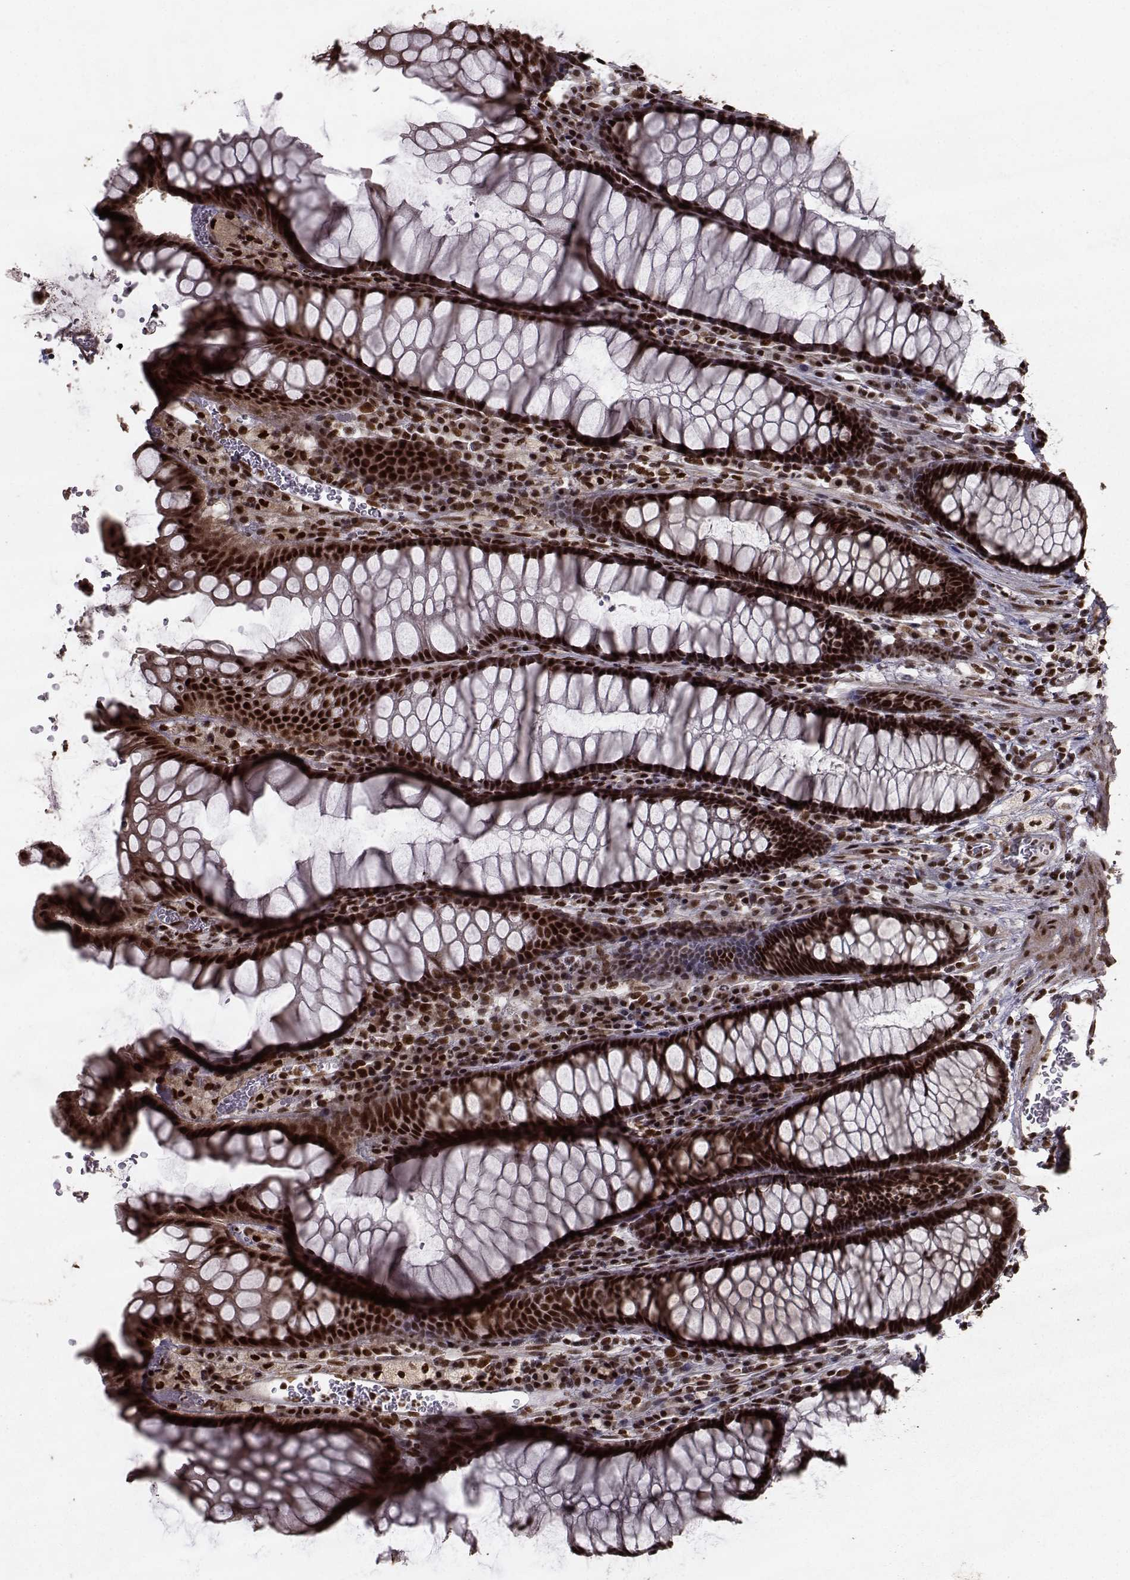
{"staining": {"intensity": "strong", "quantity": ">75%", "location": "cytoplasmic/membranous,nuclear"}, "tissue": "rectum", "cell_type": "Glandular cells", "image_type": "normal", "snomed": [{"axis": "morphology", "description": "Normal tissue, NOS"}, {"axis": "topography", "description": "Rectum"}], "caption": "IHC staining of unremarkable rectum, which reveals high levels of strong cytoplasmic/membranous,nuclear expression in approximately >75% of glandular cells indicating strong cytoplasmic/membranous,nuclear protein positivity. The staining was performed using DAB (3,3'-diaminobenzidine) (brown) for protein detection and nuclei were counterstained in hematoxylin (blue).", "gene": "SF1", "patient": {"sex": "female", "age": 68}}